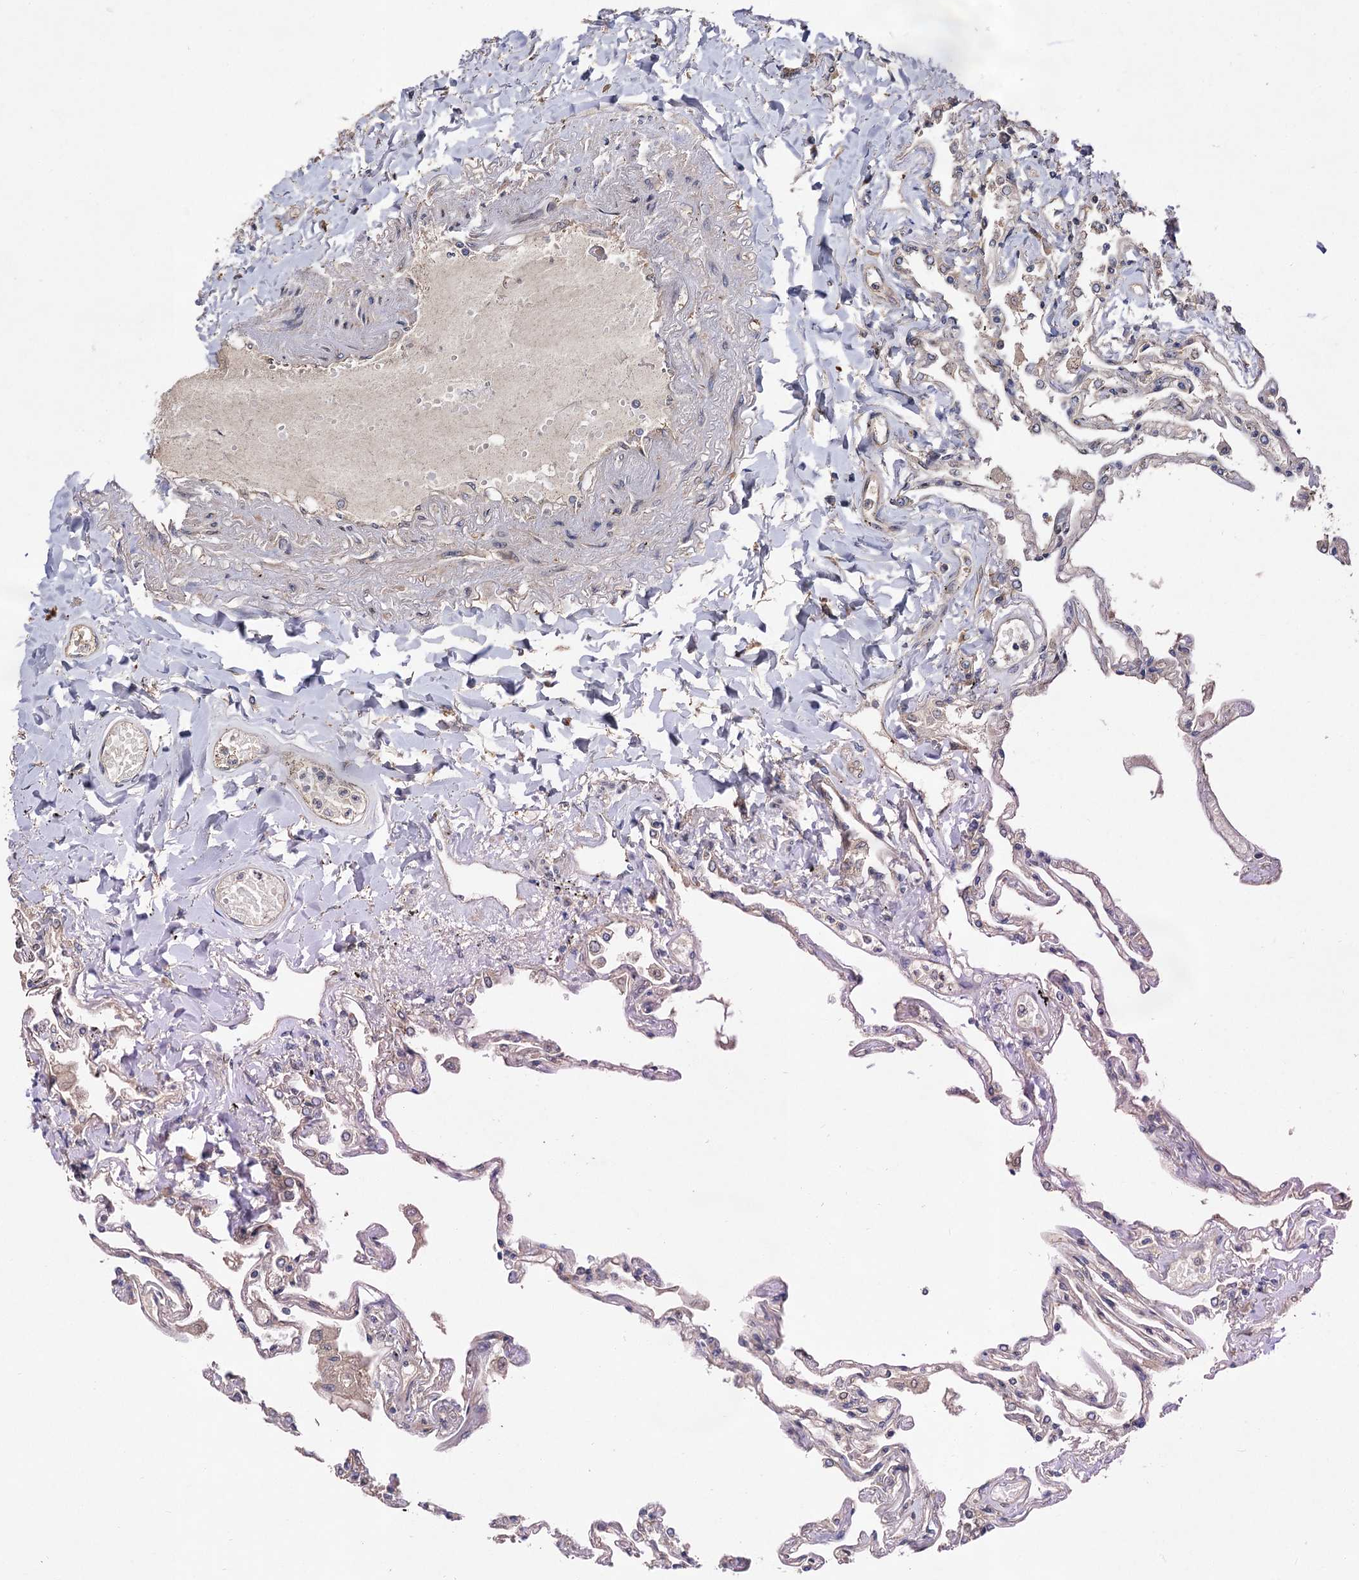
{"staining": {"intensity": "moderate", "quantity": "<25%", "location": "cytoplasmic/membranous"}, "tissue": "lung", "cell_type": "Alveolar cells", "image_type": "normal", "snomed": [{"axis": "morphology", "description": "Normal tissue, NOS"}, {"axis": "topography", "description": "Lung"}], "caption": "Lung was stained to show a protein in brown. There is low levels of moderate cytoplasmic/membranous positivity in about <25% of alveolar cells.", "gene": "NAA25", "patient": {"sex": "female", "age": 67}}